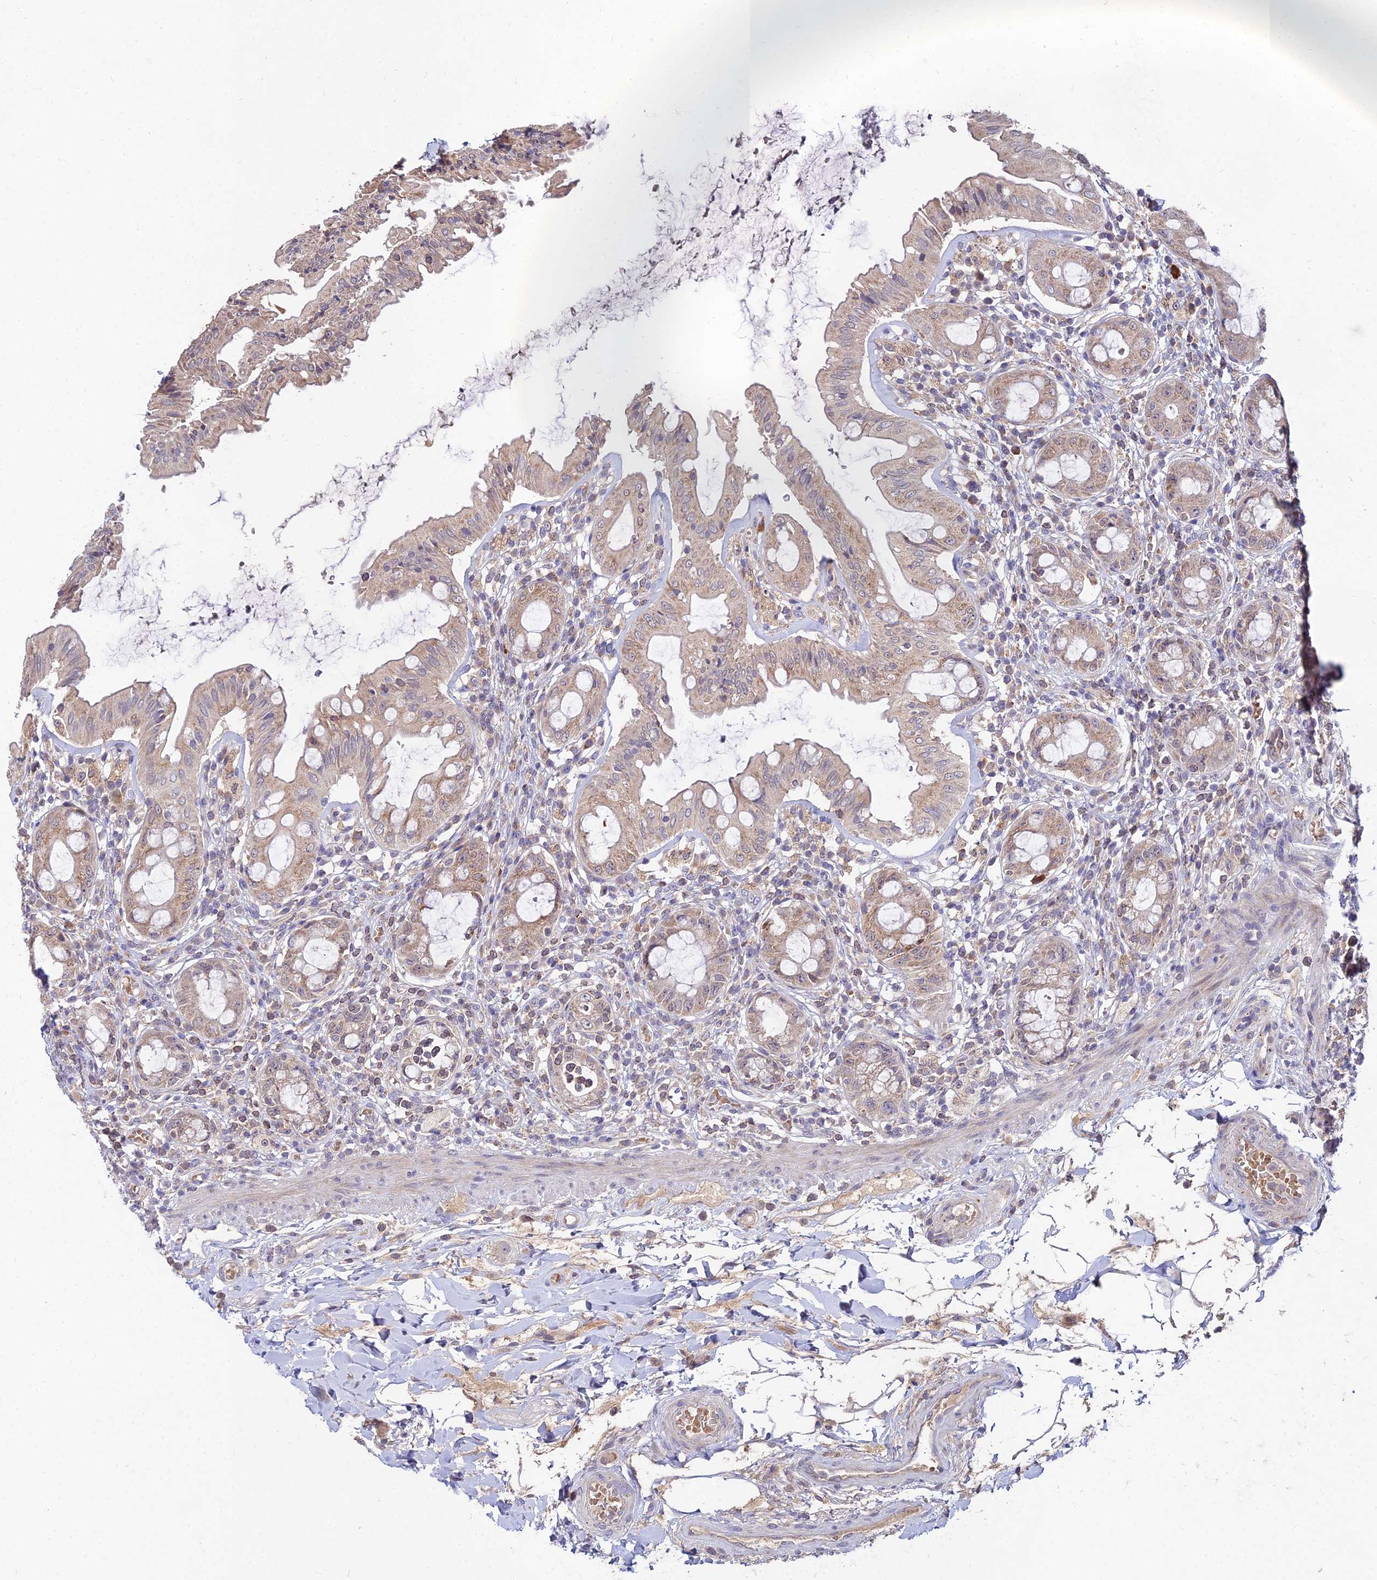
{"staining": {"intensity": "moderate", "quantity": ">75%", "location": "cytoplasmic/membranous"}, "tissue": "rectum", "cell_type": "Glandular cells", "image_type": "normal", "snomed": [{"axis": "morphology", "description": "Normal tissue, NOS"}, {"axis": "topography", "description": "Rectum"}], "caption": "Immunohistochemistry (IHC) micrograph of normal rectum: rectum stained using immunohistochemistry demonstrates medium levels of moderate protein expression localized specifically in the cytoplasmic/membranous of glandular cells, appearing as a cytoplasmic/membranous brown color.", "gene": "WDR43", "patient": {"sex": "female", "age": 57}}